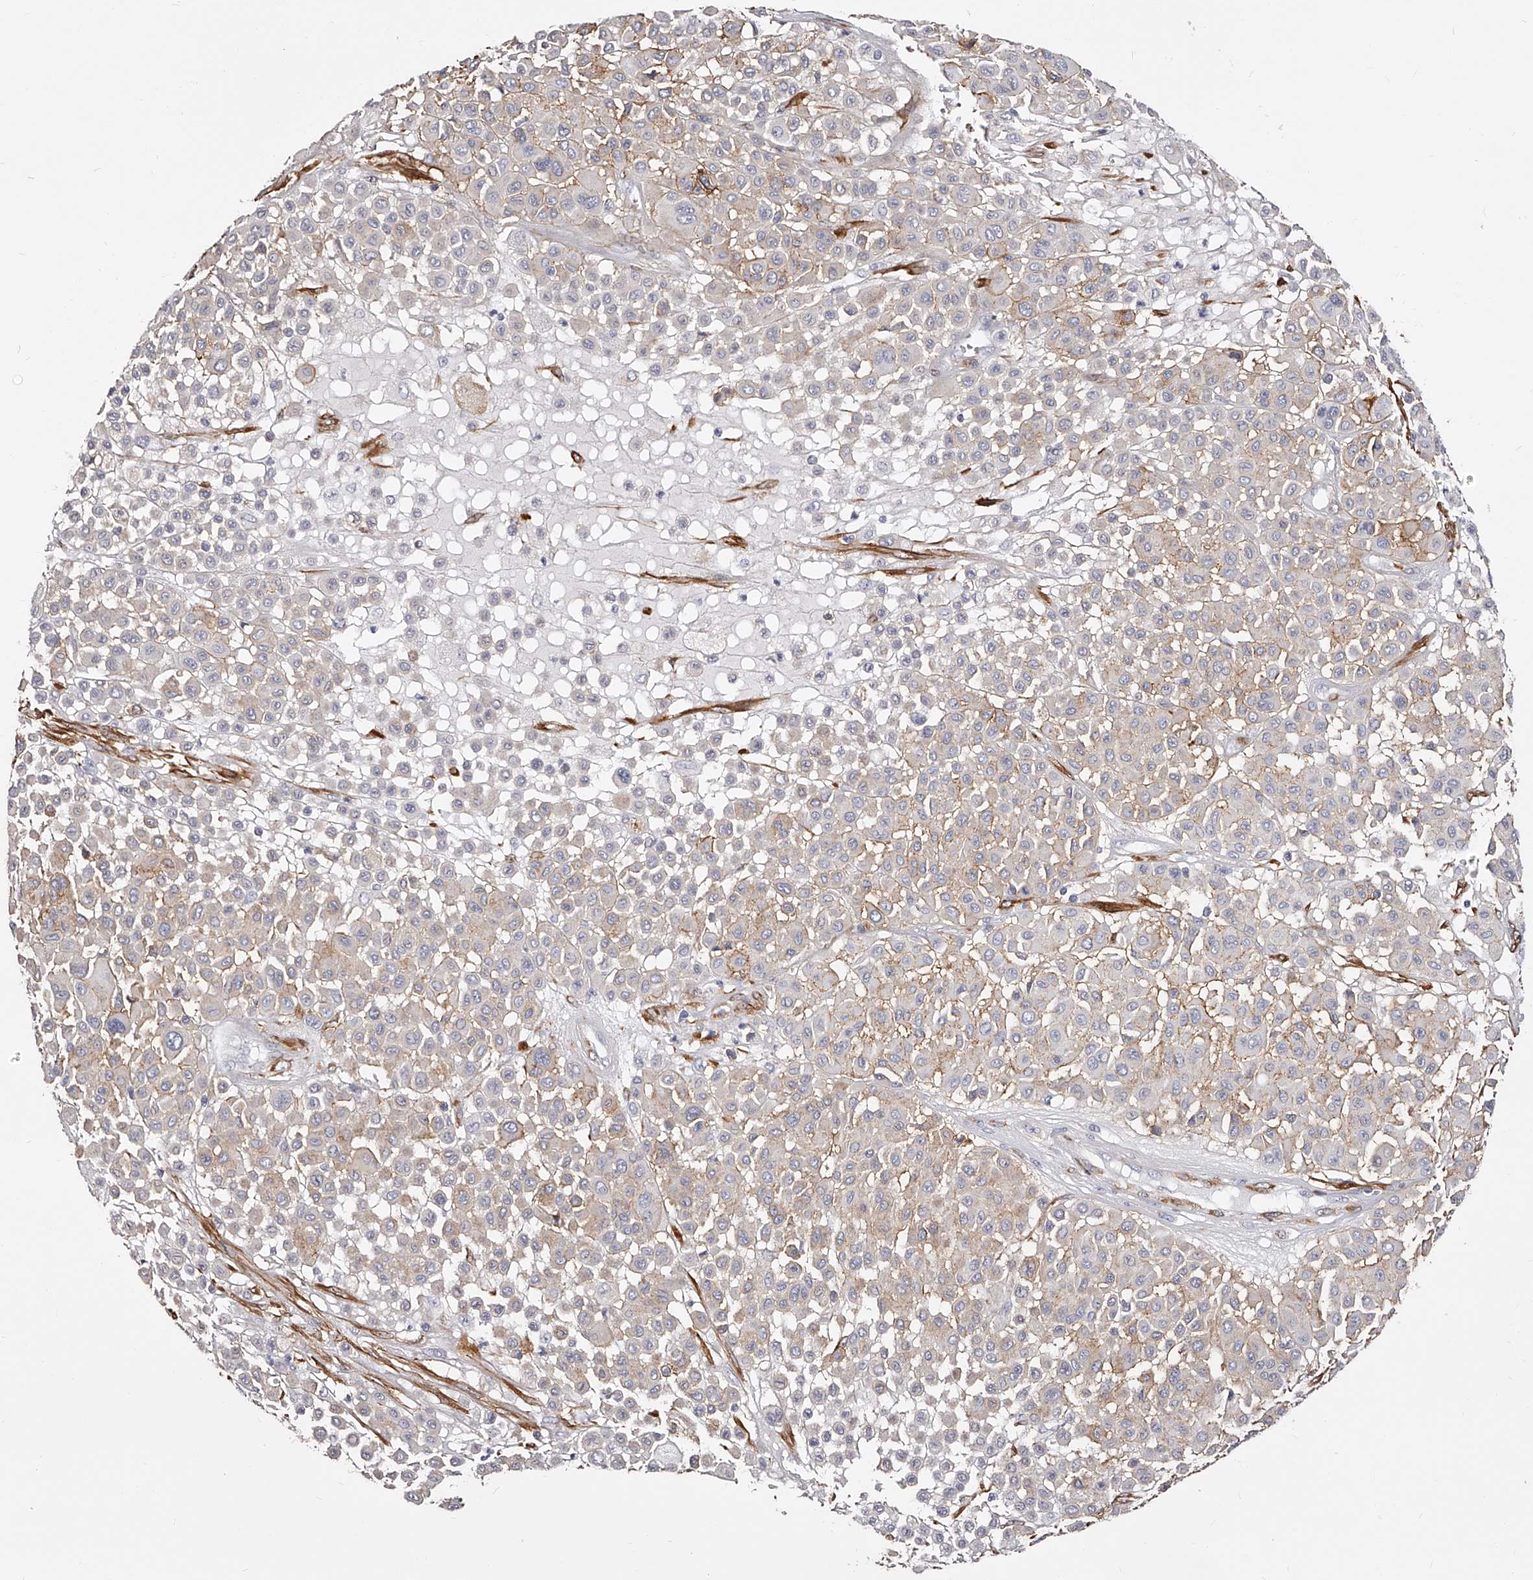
{"staining": {"intensity": "weak", "quantity": "<25%", "location": "cytoplasmic/membranous"}, "tissue": "melanoma", "cell_type": "Tumor cells", "image_type": "cancer", "snomed": [{"axis": "morphology", "description": "Malignant melanoma, Metastatic site"}, {"axis": "topography", "description": "Soft tissue"}], "caption": "Tumor cells are negative for brown protein staining in melanoma. (Brightfield microscopy of DAB immunohistochemistry at high magnification).", "gene": "CD82", "patient": {"sex": "male", "age": 41}}